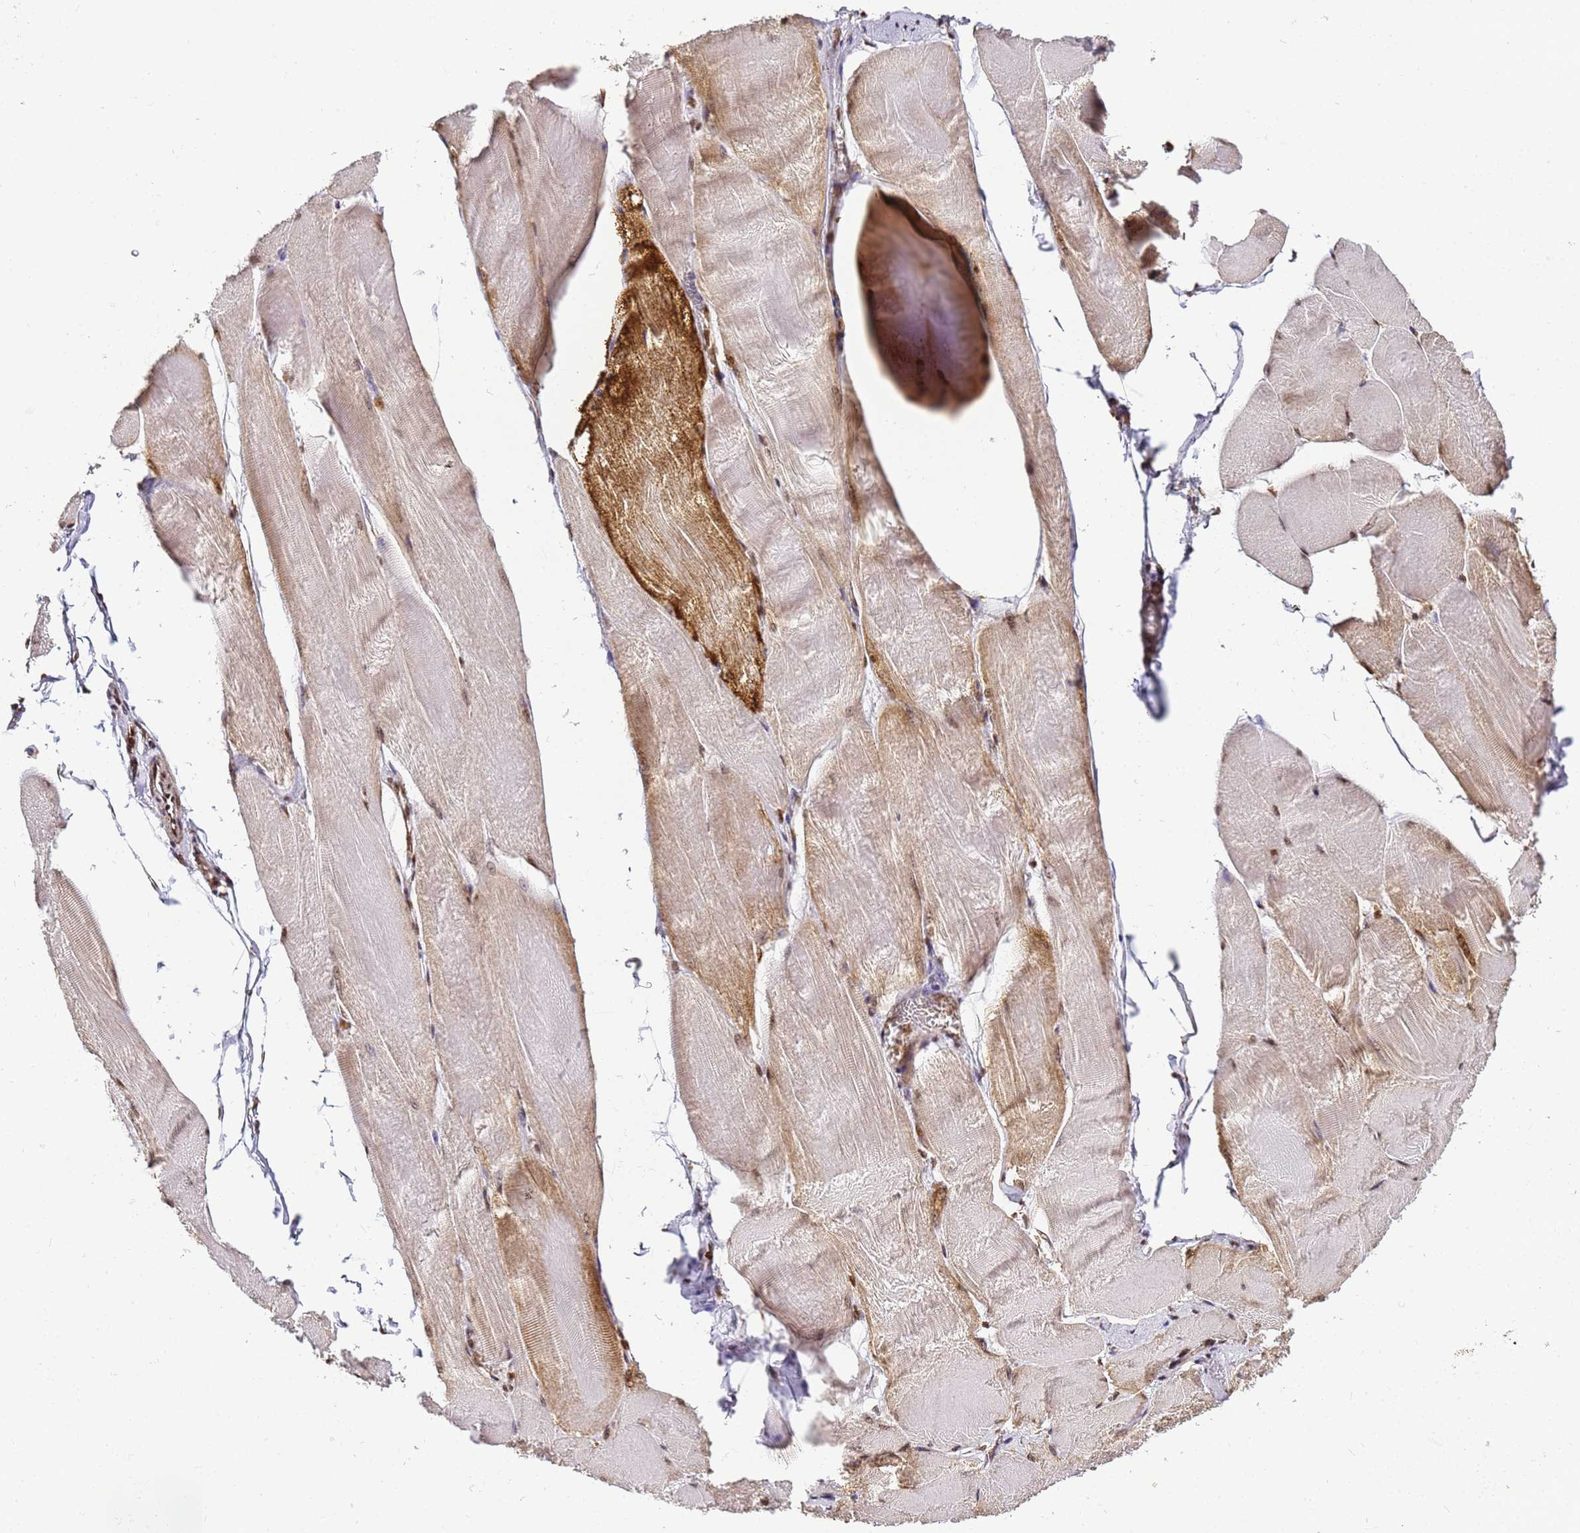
{"staining": {"intensity": "strong", "quantity": "25%-75%", "location": "cytoplasmic/membranous,nuclear"}, "tissue": "skeletal muscle", "cell_type": "Myocytes", "image_type": "normal", "snomed": [{"axis": "morphology", "description": "Normal tissue, NOS"}, {"axis": "morphology", "description": "Basal cell carcinoma"}, {"axis": "topography", "description": "Skeletal muscle"}], "caption": "A high-resolution image shows immunohistochemistry (IHC) staining of unremarkable skeletal muscle, which shows strong cytoplasmic/membranous,nuclear expression in approximately 25%-75% of myocytes. Immunohistochemistry stains the protein of interest in brown and the nuclei are stained blue.", "gene": "HSPE1", "patient": {"sex": "female", "age": 64}}